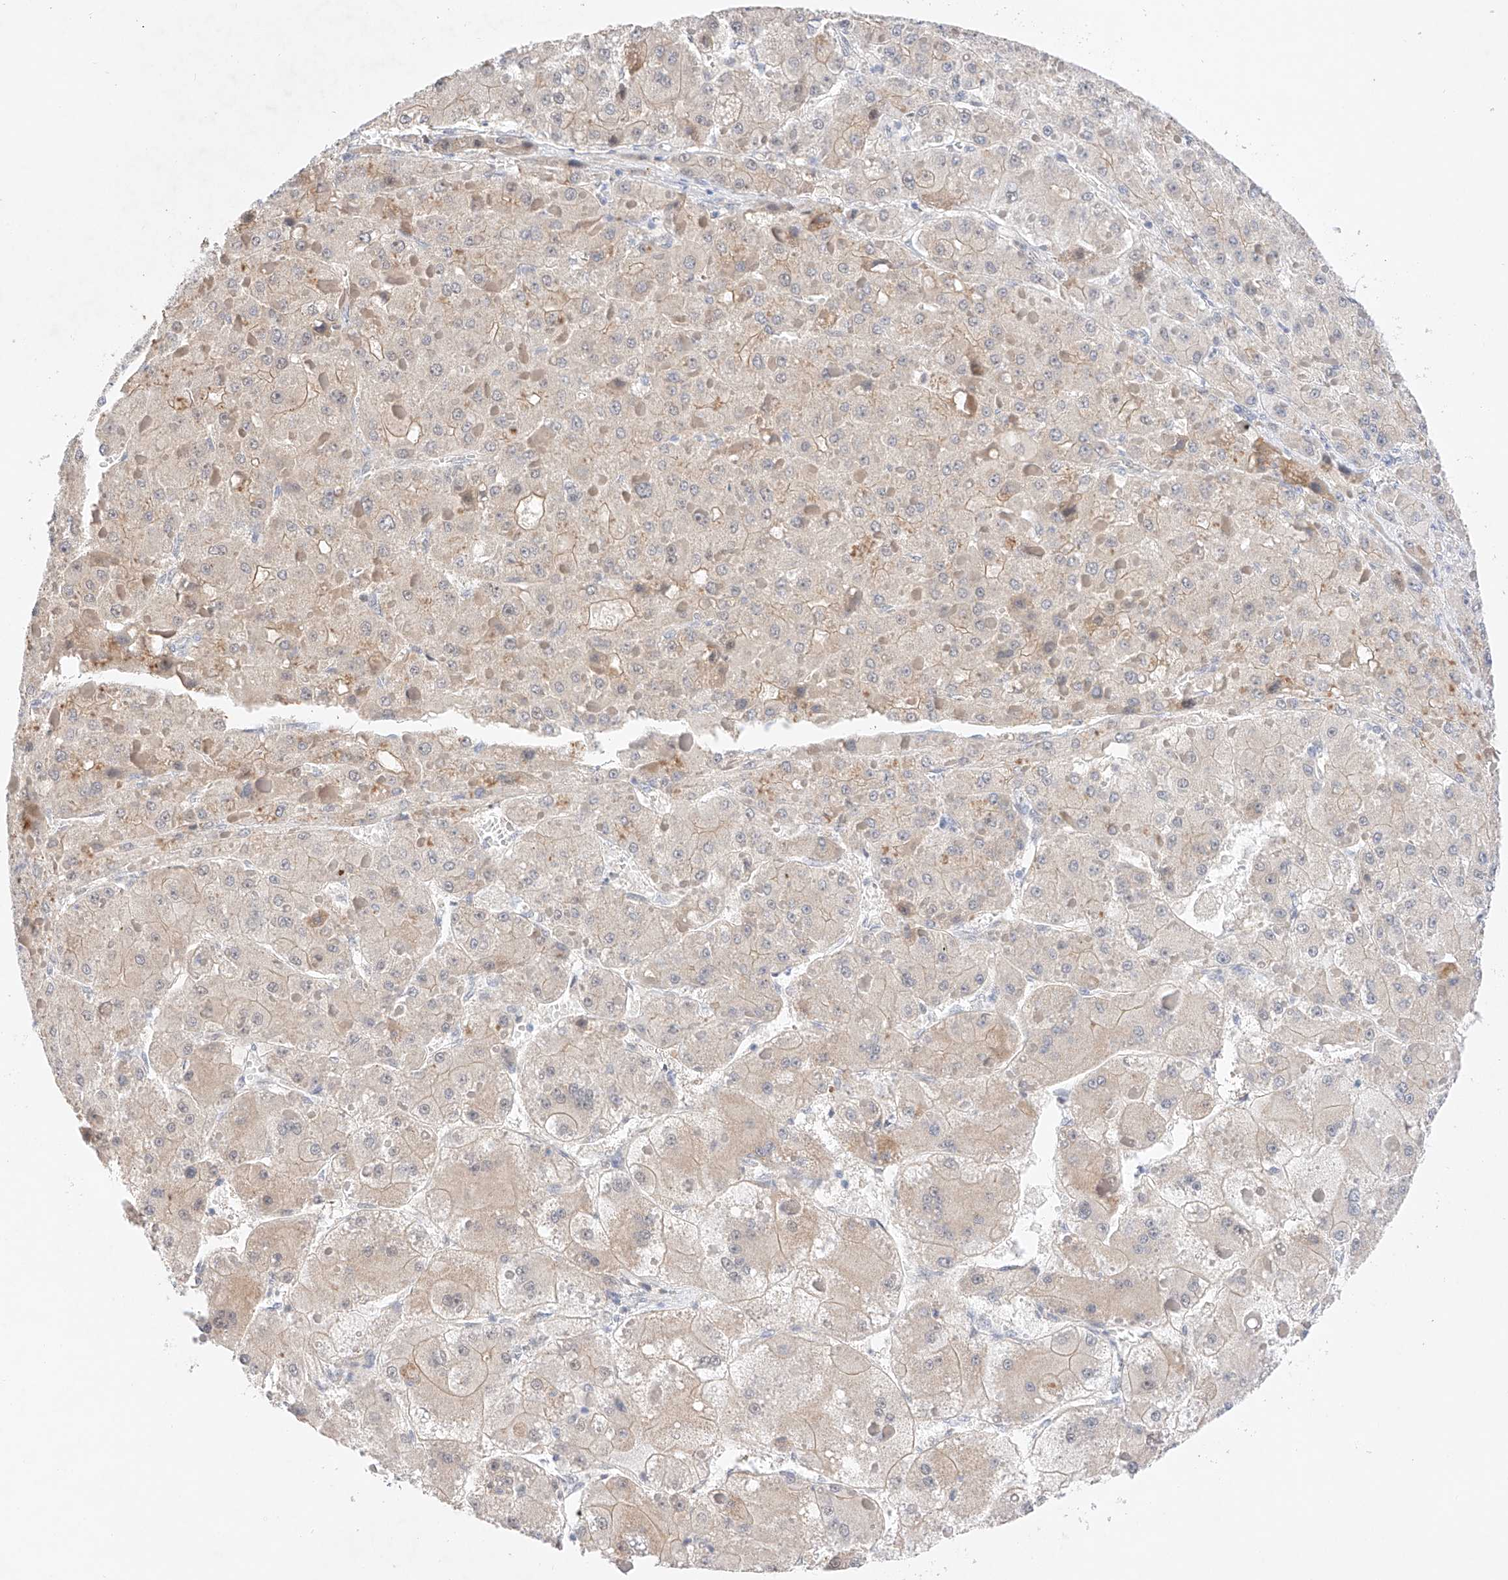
{"staining": {"intensity": "moderate", "quantity": "<25%", "location": "cytoplasmic/membranous"}, "tissue": "liver cancer", "cell_type": "Tumor cells", "image_type": "cancer", "snomed": [{"axis": "morphology", "description": "Carcinoma, Hepatocellular, NOS"}, {"axis": "topography", "description": "Liver"}], "caption": "Moderate cytoplasmic/membranous positivity is seen in about <25% of tumor cells in liver cancer. Ihc stains the protein of interest in brown and the nuclei are stained blue.", "gene": "IL22RA2", "patient": {"sex": "female", "age": 73}}